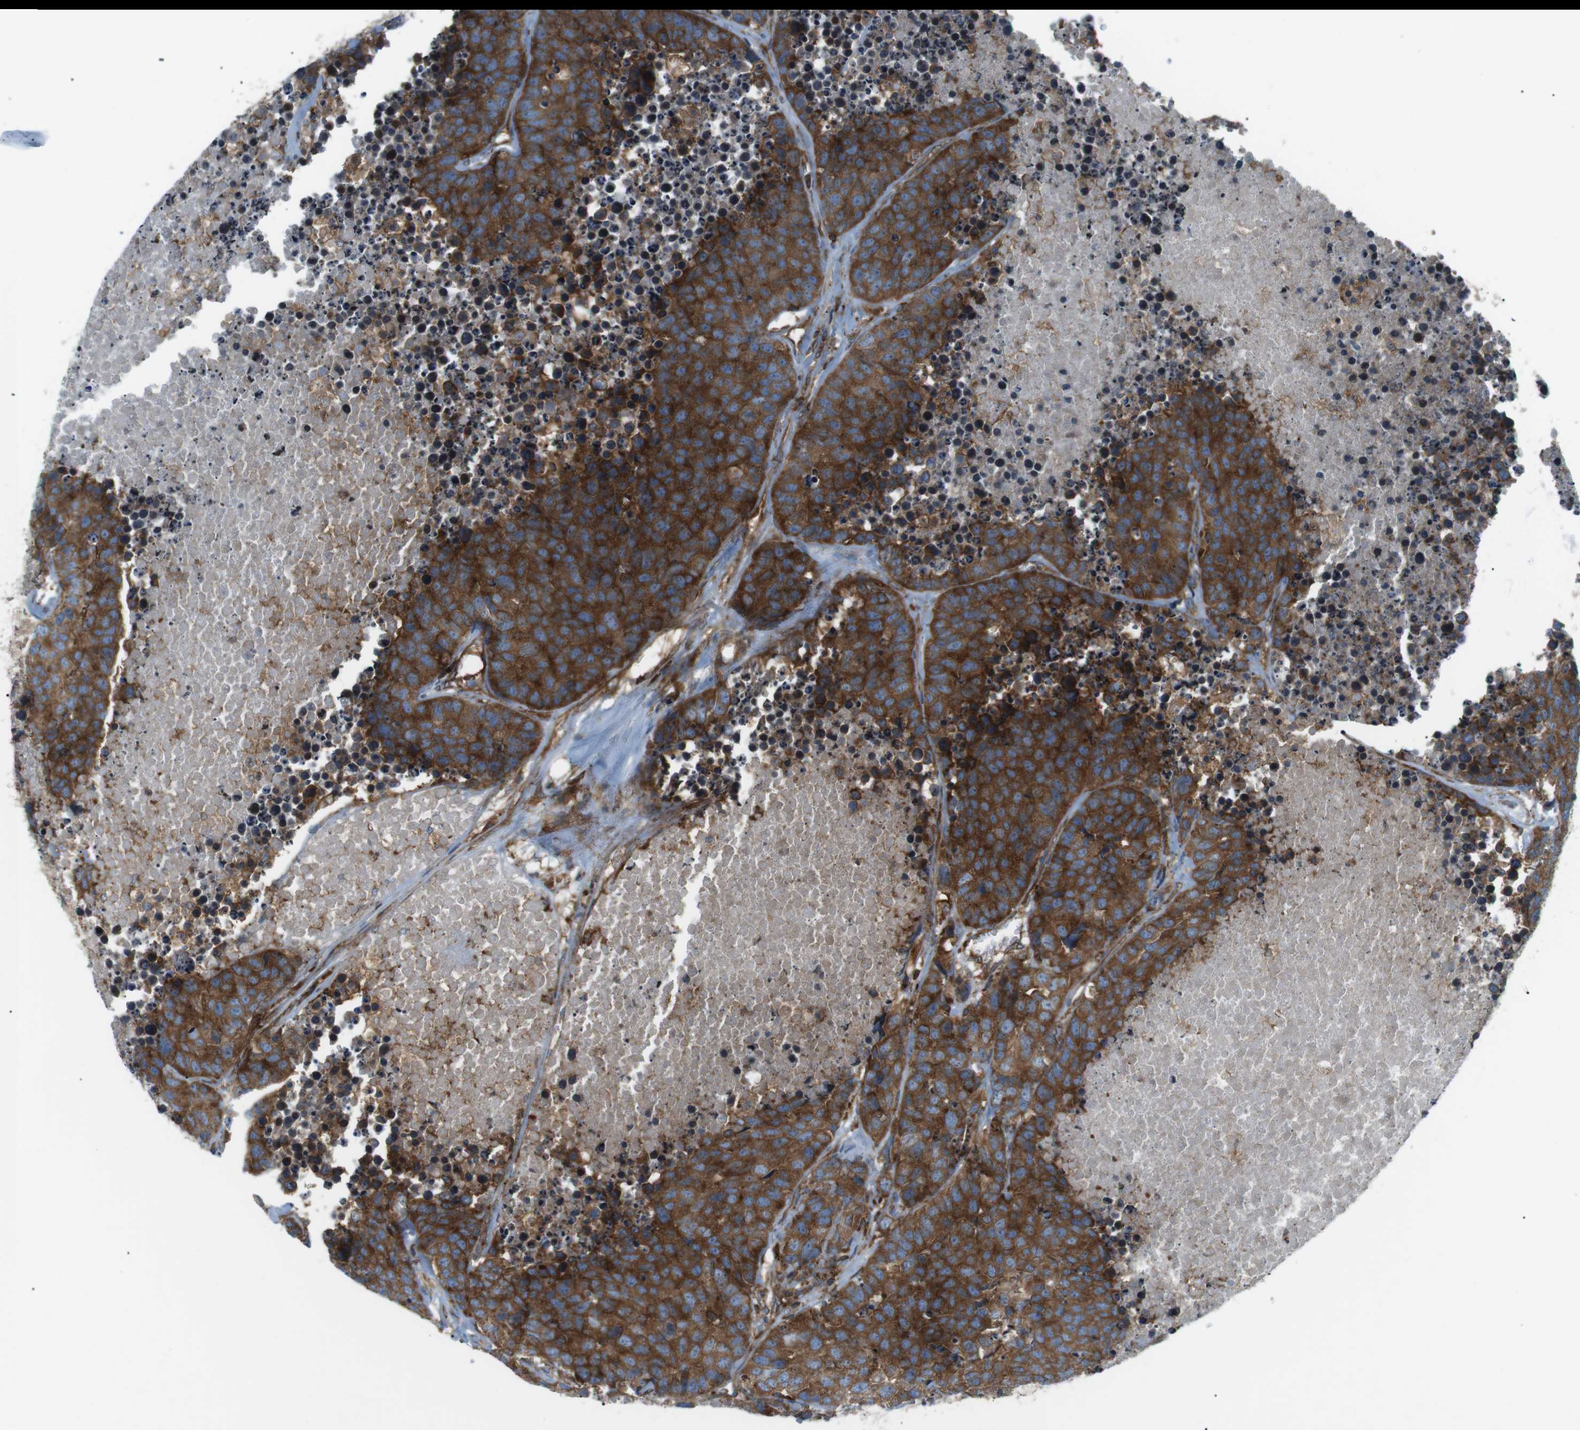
{"staining": {"intensity": "strong", "quantity": ">75%", "location": "cytoplasmic/membranous"}, "tissue": "carcinoid", "cell_type": "Tumor cells", "image_type": "cancer", "snomed": [{"axis": "morphology", "description": "Carcinoid, malignant, NOS"}, {"axis": "topography", "description": "Lung"}], "caption": "Immunohistochemical staining of carcinoid exhibits high levels of strong cytoplasmic/membranous staining in about >75% of tumor cells.", "gene": "FLII", "patient": {"sex": "male", "age": 60}}